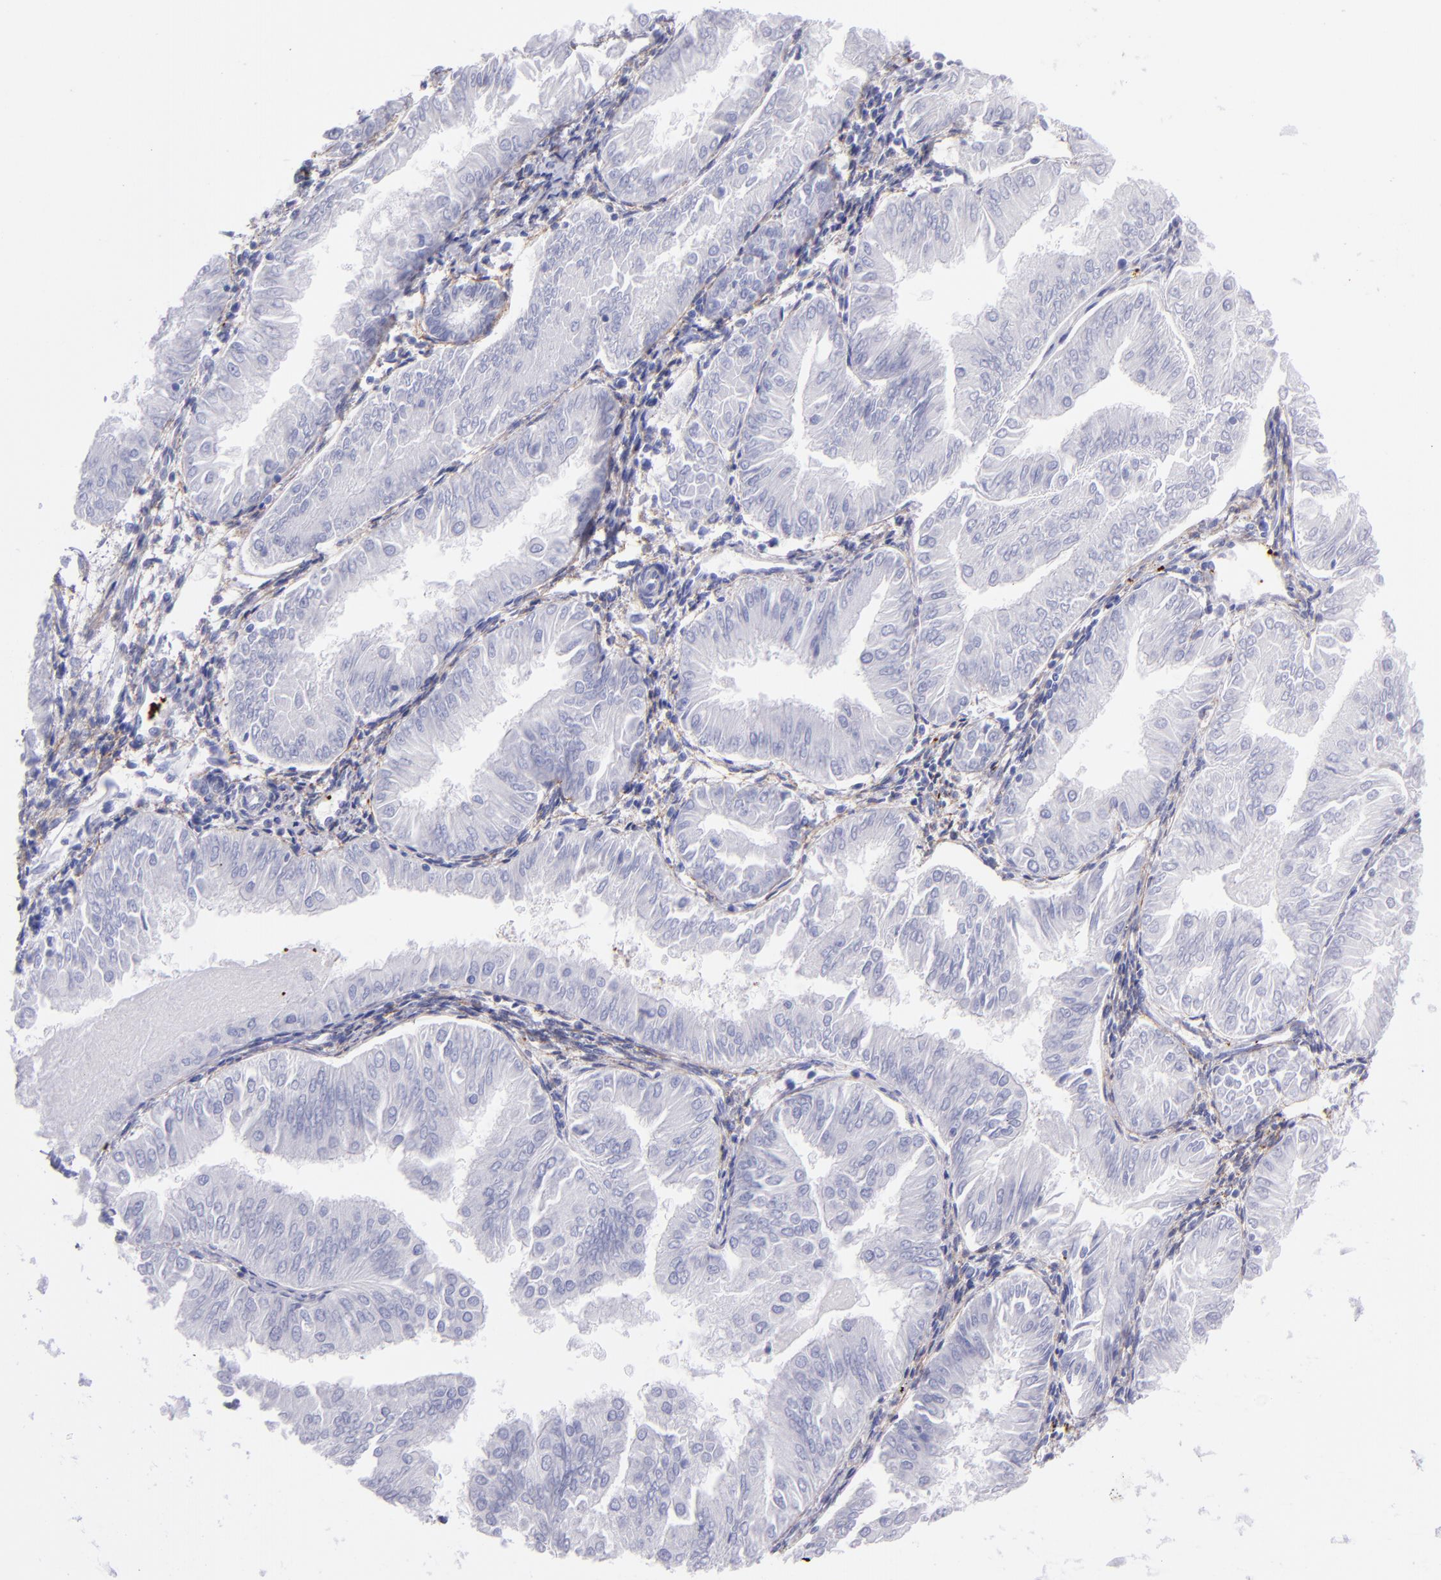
{"staining": {"intensity": "negative", "quantity": "none", "location": "none"}, "tissue": "endometrial cancer", "cell_type": "Tumor cells", "image_type": "cancer", "snomed": [{"axis": "morphology", "description": "Adenocarcinoma, NOS"}, {"axis": "topography", "description": "Endometrium"}], "caption": "Tumor cells are negative for protein expression in human endometrial cancer. (Stains: DAB (3,3'-diaminobenzidine) immunohistochemistry (IHC) with hematoxylin counter stain, Microscopy: brightfield microscopy at high magnification).", "gene": "EFCAB13", "patient": {"sex": "female", "age": 53}}